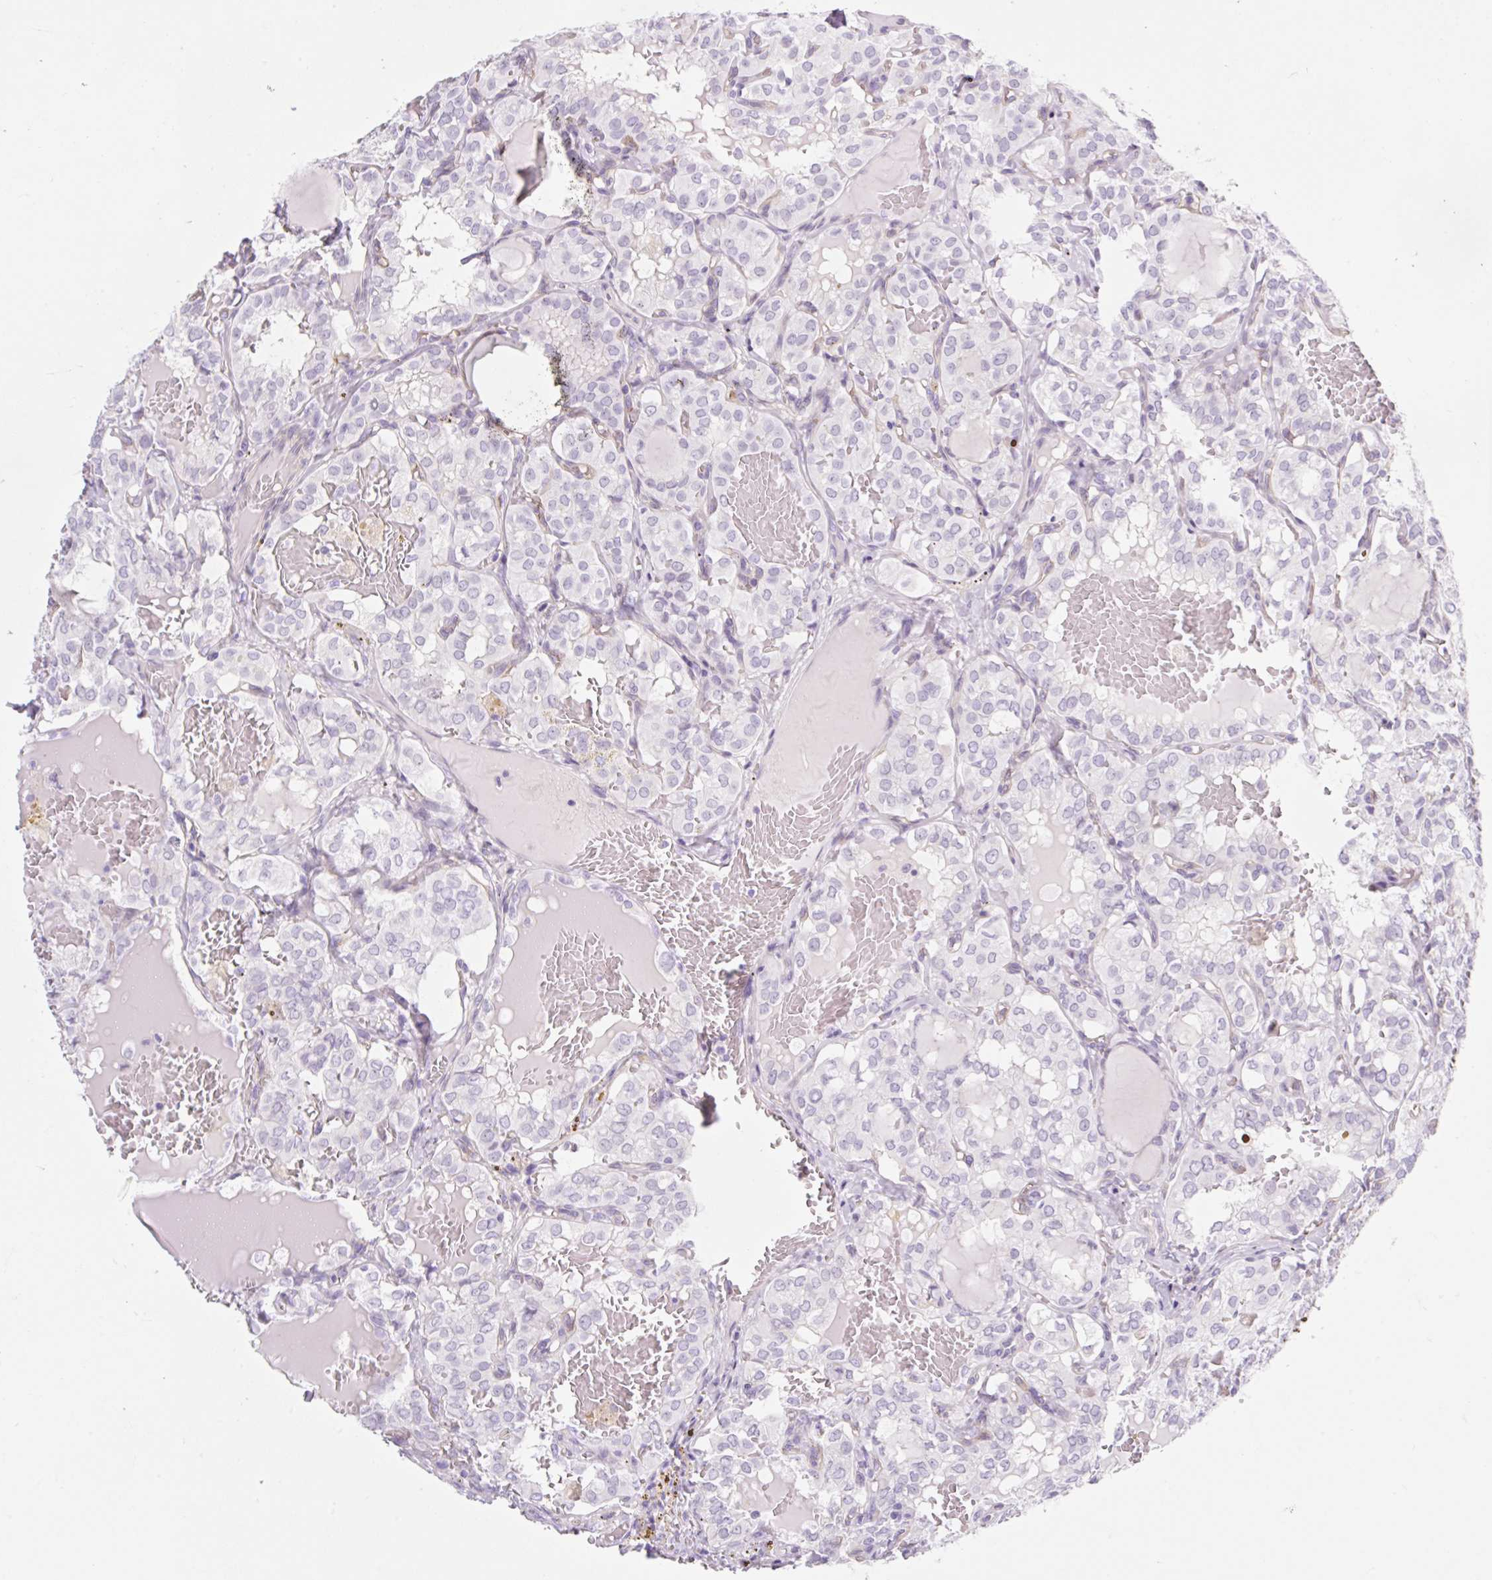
{"staining": {"intensity": "negative", "quantity": "none", "location": "none"}, "tissue": "thyroid cancer", "cell_type": "Tumor cells", "image_type": "cancer", "snomed": [{"axis": "morphology", "description": "Papillary adenocarcinoma, NOS"}, {"axis": "topography", "description": "Thyroid gland"}], "caption": "The IHC micrograph has no significant positivity in tumor cells of papillary adenocarcinoma (thyroid) tissue.", "gene": "BCAS1", "patient": {"sex": "male", "age": 20}}